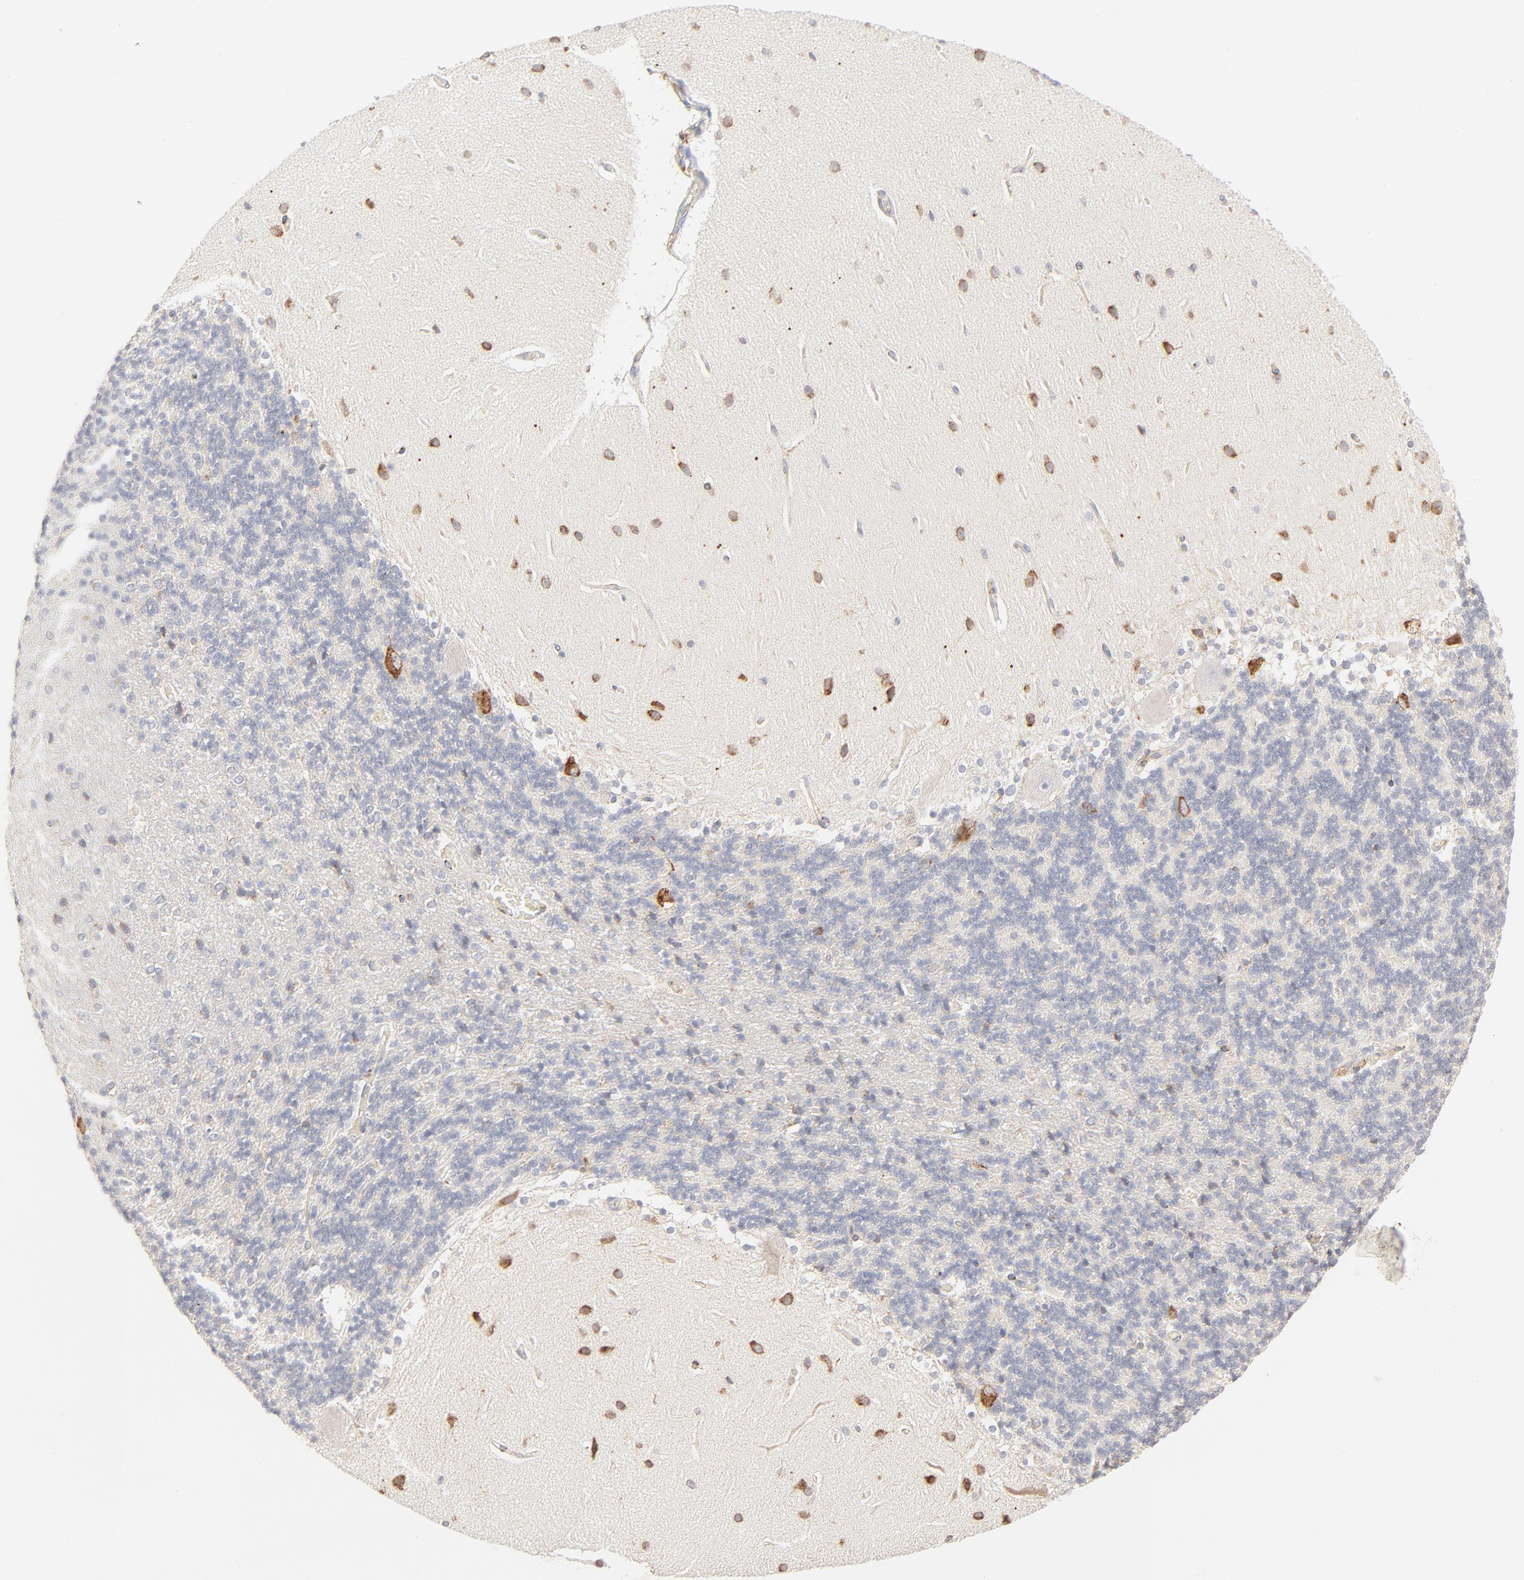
{"staining": {"intensity": "negative", "quantity": "none", "location": "none"}, "tissue": "cerebellum", "cell_type": "Cells in granular layer", "image_type": "normal", "snomed": [{"axis": "morphology", "description": "Normal tissue, NOS"}, {"axis": "topography", "description": "Cerebellum"}], "caption": "Histopathology image shows no protein positivity in cells in granular layer of normal cerebellum. (Brightfield microscopy of DAB (3,3'-diaminobenzidine) immunohistochemistry (IHC) at high magnification).", "gene": "PARP12", "patient": {"sex": "female", "age": 54}}